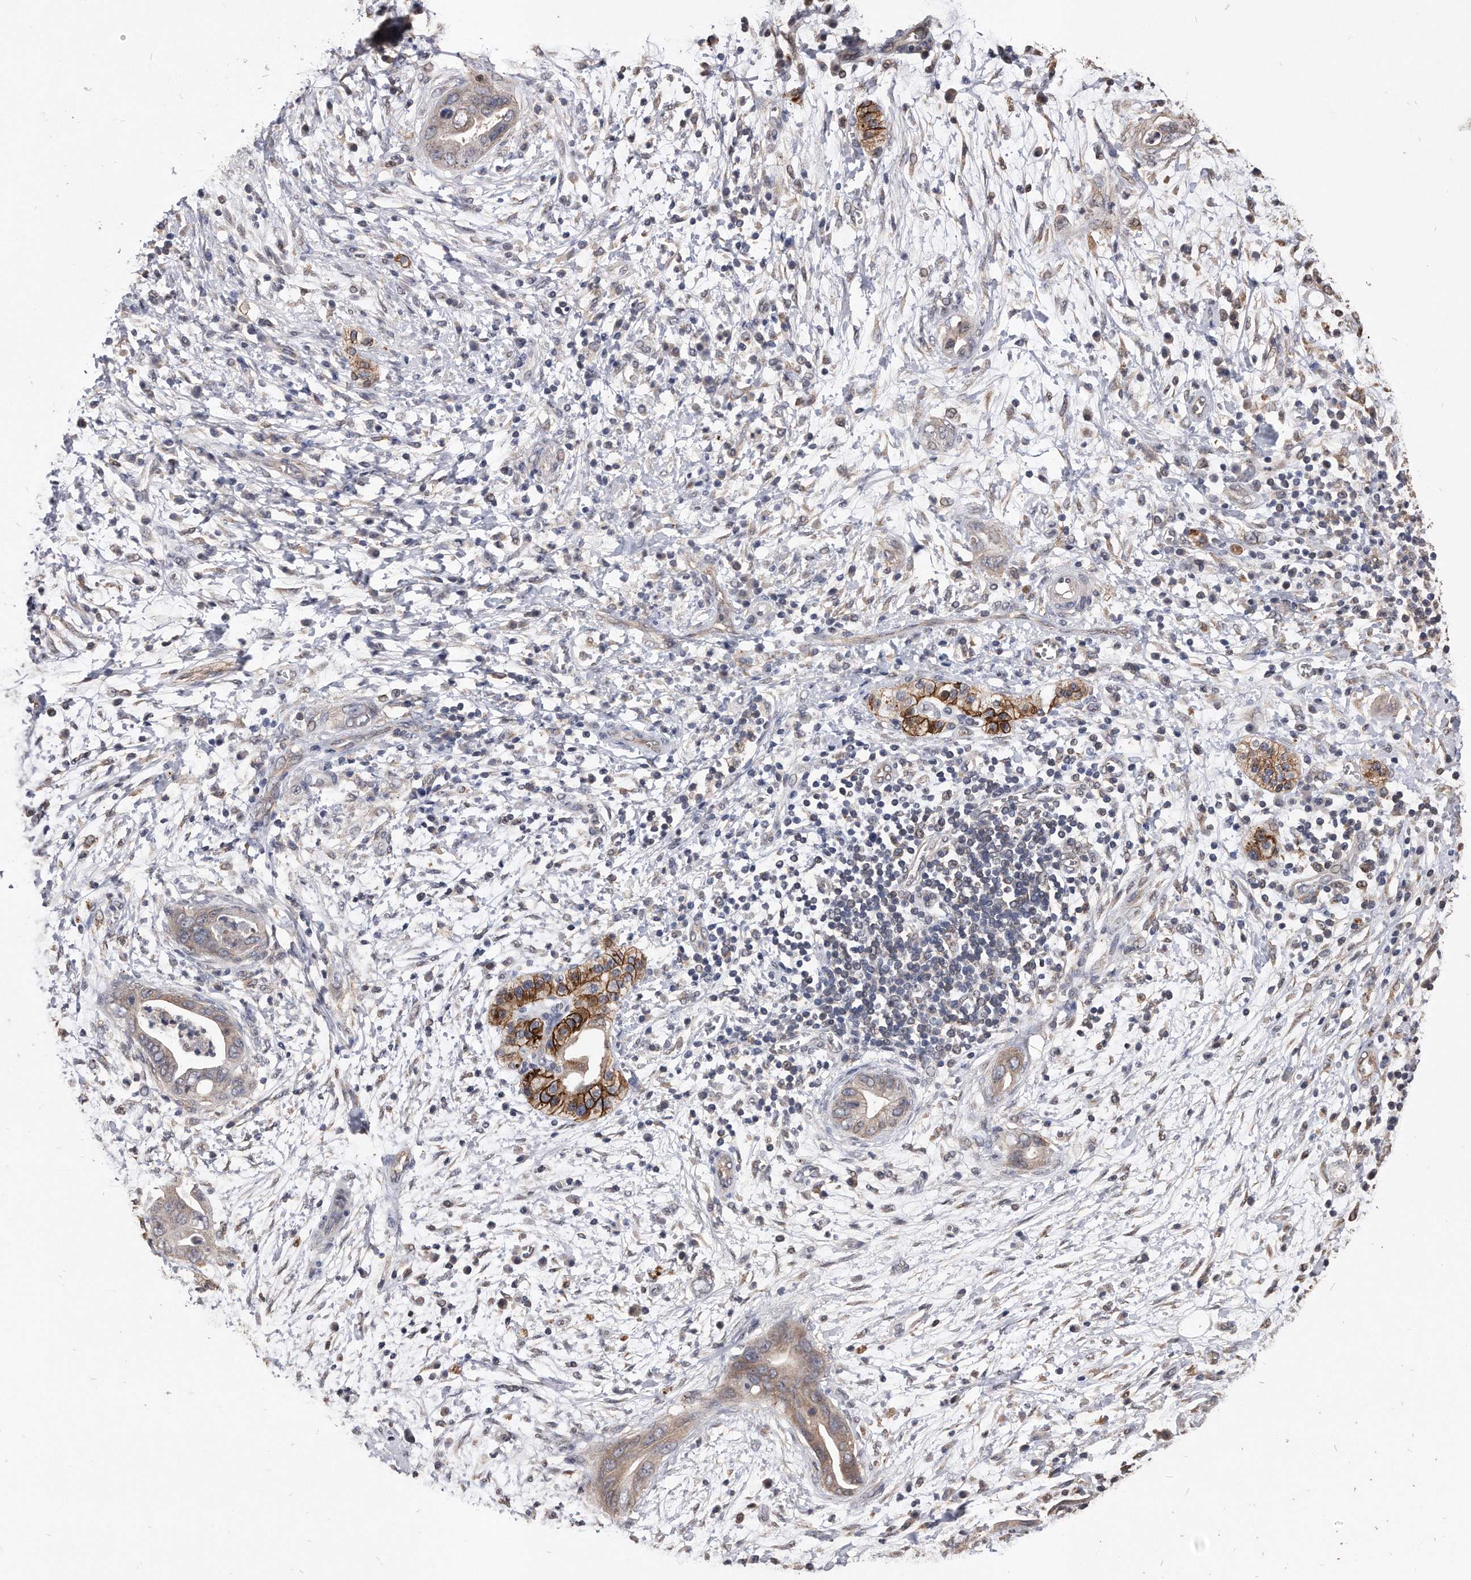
{"staining": {"intensity": "weak", "quantity": ">75%", "location": "cytoplasmic/membranous"}, "tissue": "pancreatic cancer", "cell_type": "Tumor cells", "image_type": "cancer", "snomed": [{"axis": "morphology", "description": "Adenocarcinoma, NOS"}, {"axis": "topography", "description": "Pancreas"}], "caption": "This micrograph demonstrates immunohistochemistry (IHC) staining of pancreatic cancer, with low weak cytoplasmic/membranous expression in approximately >75% of tumor cells.", "gene": "IL20RA", "patient": {"sex": "male", "age": 75}}